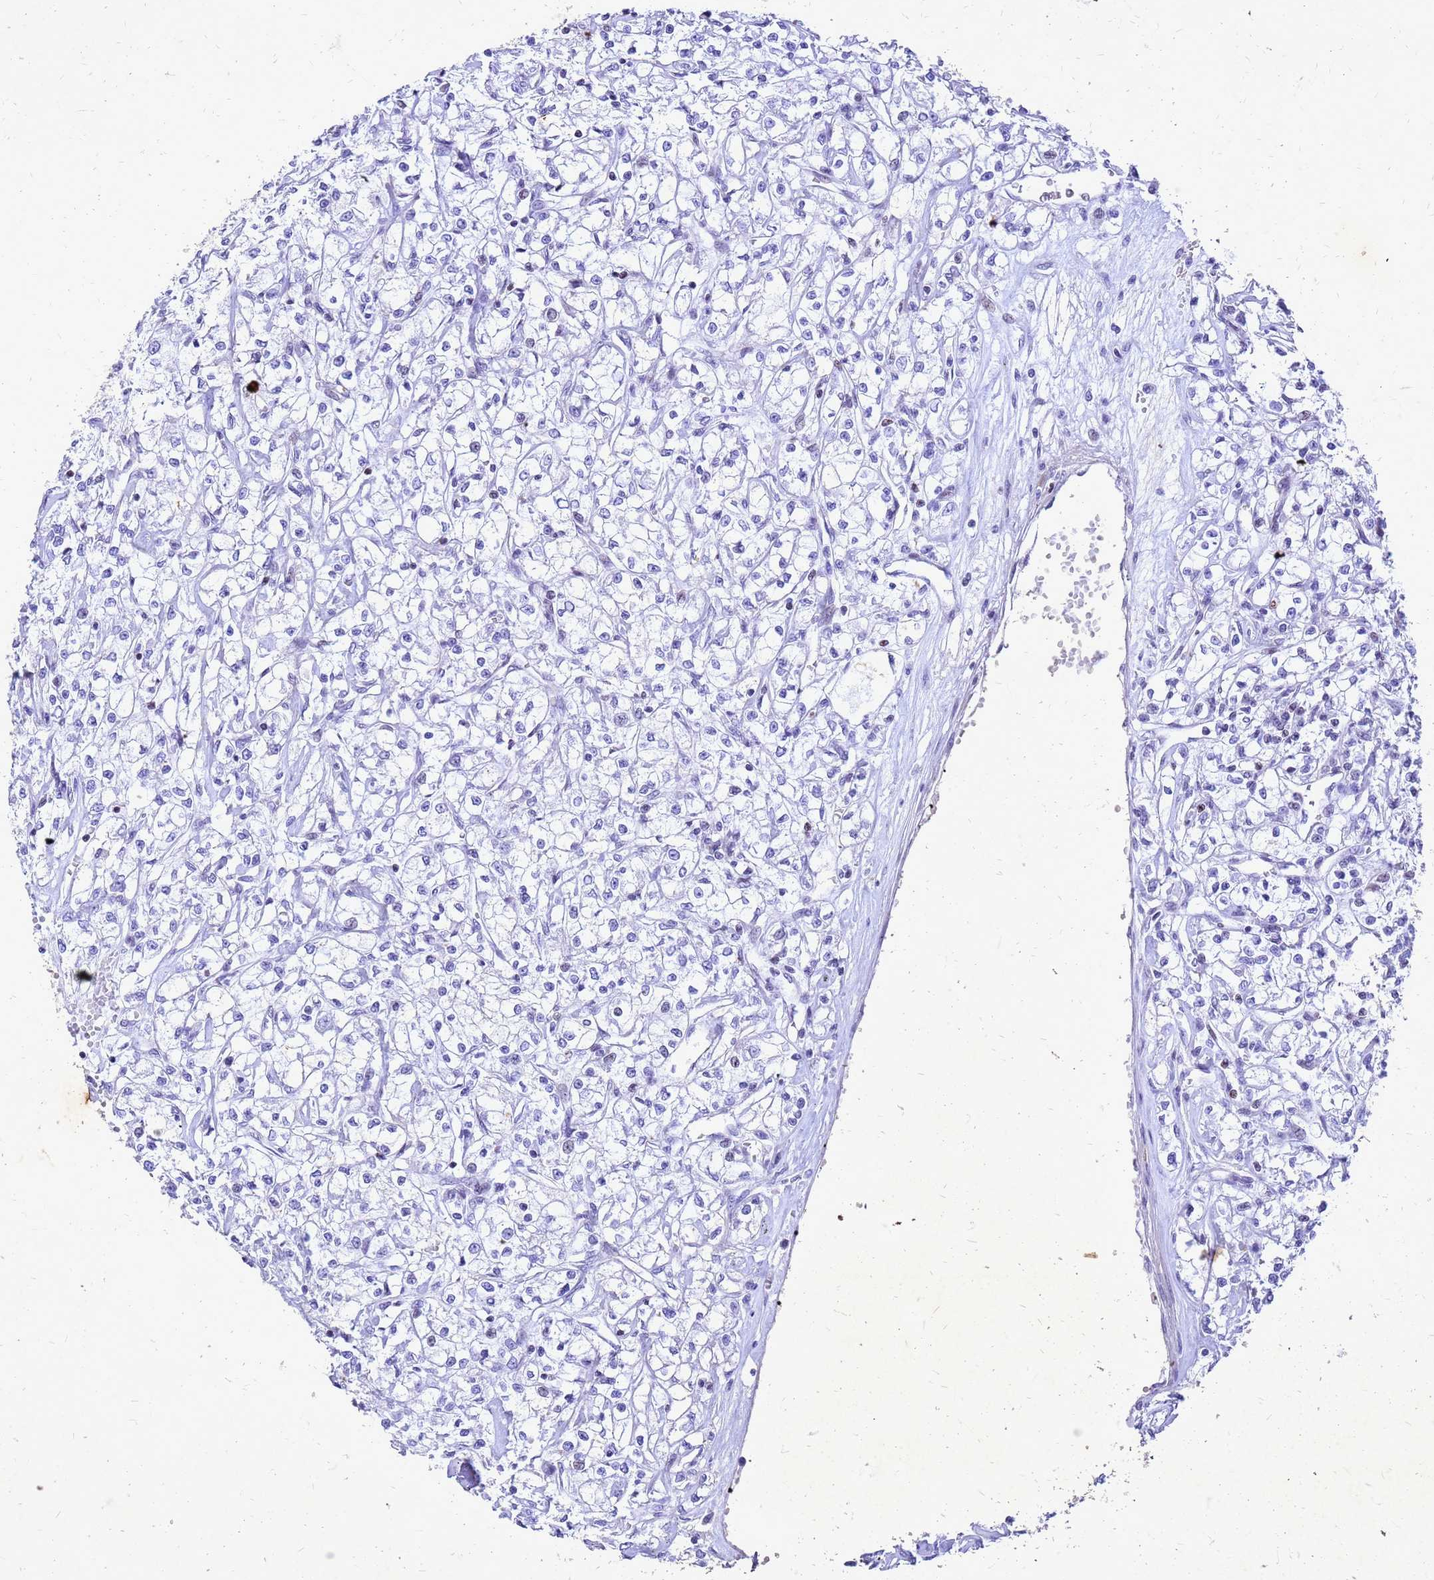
{"staining": {"intensity": "negative", "quantity": "none", "location": "none"}, "tissue": "renal cancer", "cell_type": "Tumor cells", "image_type": "cancer", "snomed": [{"axis": "morphology", "description": "Adenocarcinoma, NOS"}, {"axis": "topography", "description": "Kidney"}], "caption": "The immunohistochemistry (IHC) histopathology image has no significant staining in tumor cells of renal cancer (adenocarcinoma) tissue.", "gene": "COPS9", "patient": {"sex": "female", "age": 59}}